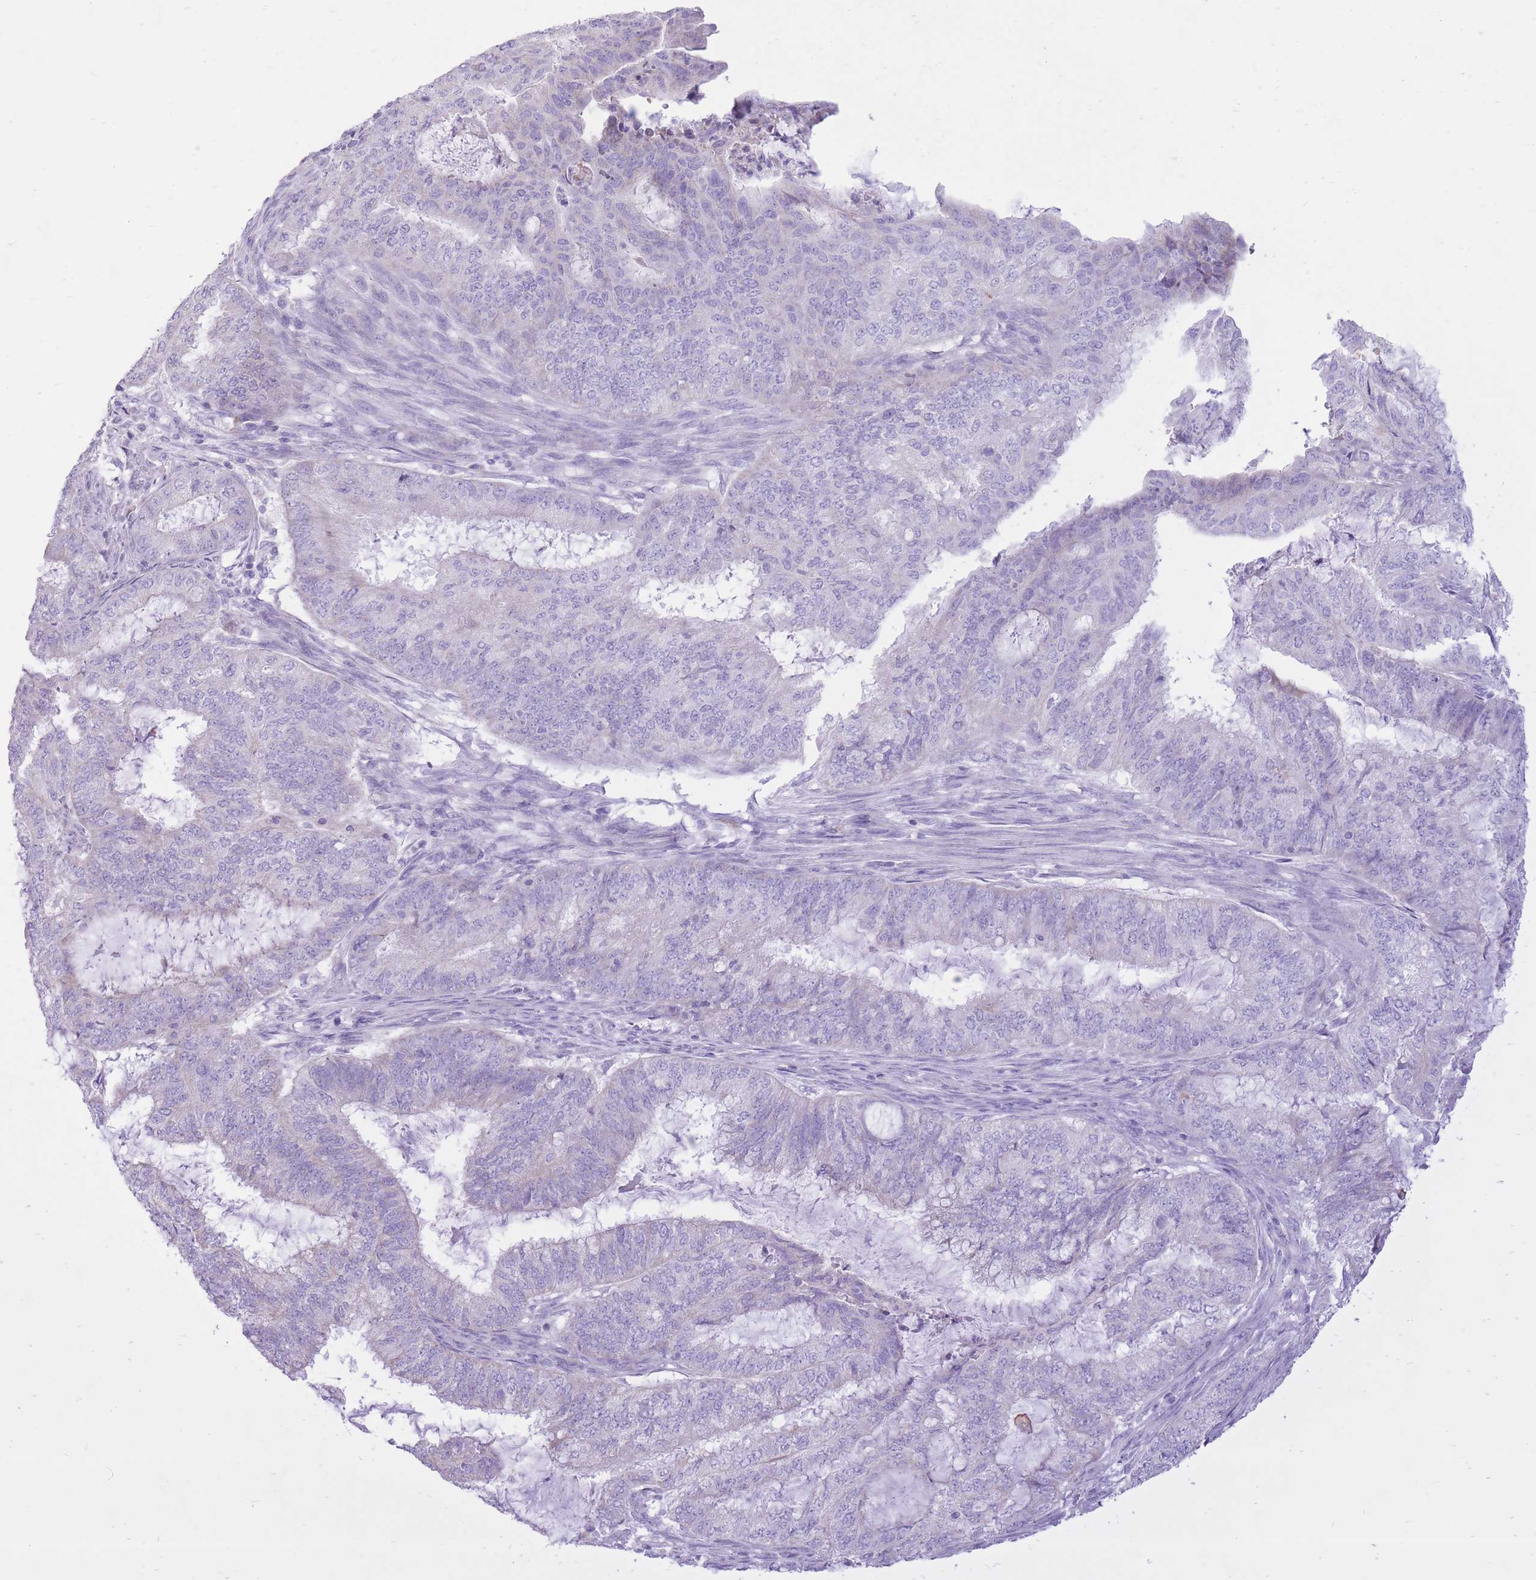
{"staining": {"intensity": "negative", "quantity": "none", "location": "none"}, "tissue": "endometrial cancer", "cell_type": "Tumor cells", "image_type": "cancer", "snomed": [{"axis": "morphology", "description": "Adenocarcinoma, NOS"}, {"axis": "topography", "description": "Endometrium"}], "caption": "Tumor cells are negative for protein expression in human adenocarcinoma (endometrial).", "gene": "SLC4A4", "patient": {"sex": "female", "age": 51}}